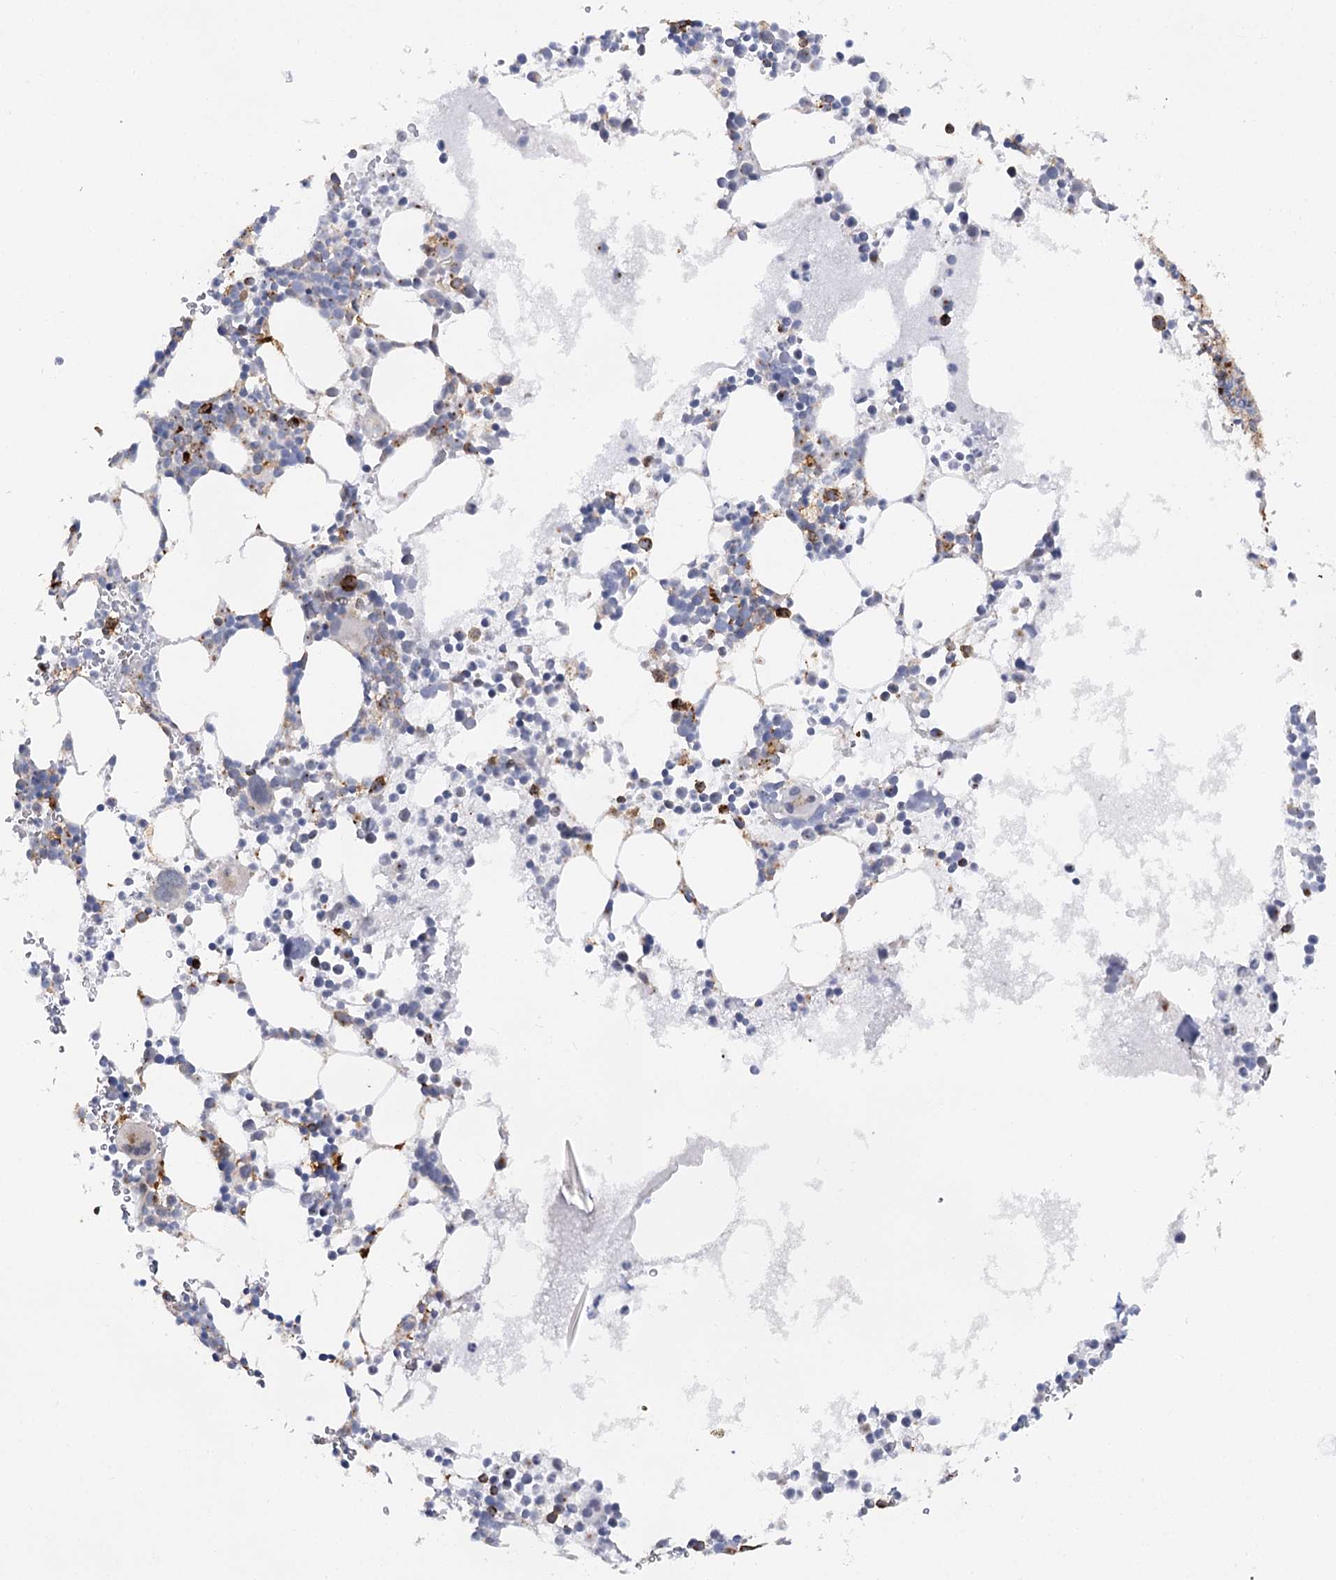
{"staining": {"intensity": "moderate", "quantity": "<25%", "location": "cytoplasmic/membranous"}, "tissue": "bone marrow", "cell_type": "Hematopoietic cells", "image_type": "normal", "snomed": [{"axis": "morphology", "description": "Normal tissue, NOS"}, {"axis": "topography", "description": "Bone marrow"}], "caption": "Immunohistochemical staining of unremarkable bone marrow displays moderate cytoplasmic/membranous protein expression in approximately <25% of hematopoietic cells.", "gene": "PIWIL4", "patient": {"sex": "female", "age": 78}}